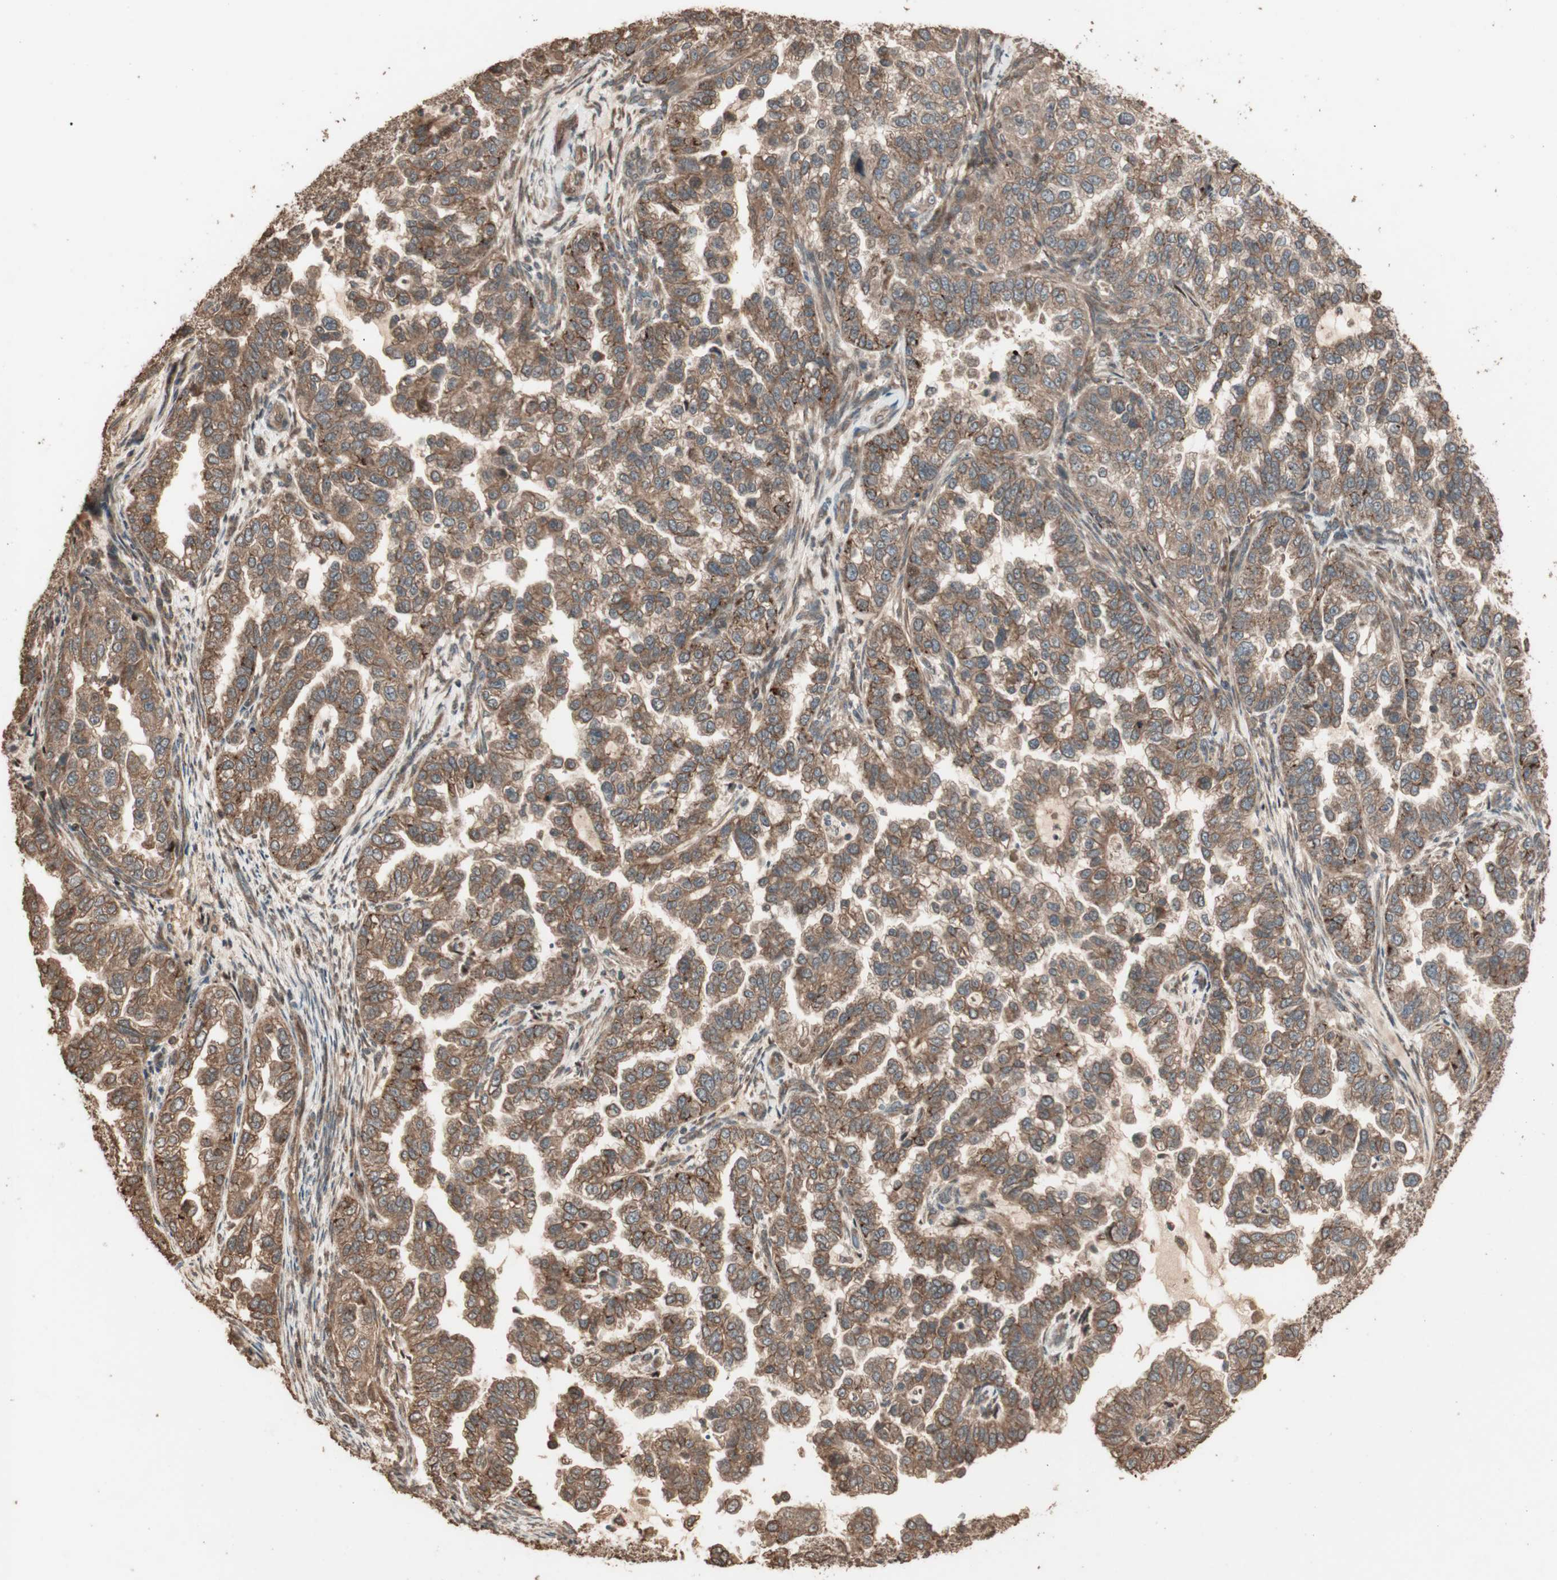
{"staining": {"intensity": "moderate", "quantity": ">75%", "location": "cytoplasmic/membranous"}, "tissue": "endometrial cancer", "cell_type": "Tumor cells", "image_type": "cancer", "snomed": [{"axis": "morphology", "description": "Adenocarcinoma, NOS"}, {"axis": "topography", "description": "Endometrium"}], "caption": "Protein expression analysis of endometrial cancer (adenocarcinoma) exhibits moderate cytoplasmic/membranous positivity in about >75% of tumor cells.", "gene": "USP20", "patient": {"sex": "female", "age": 85}}